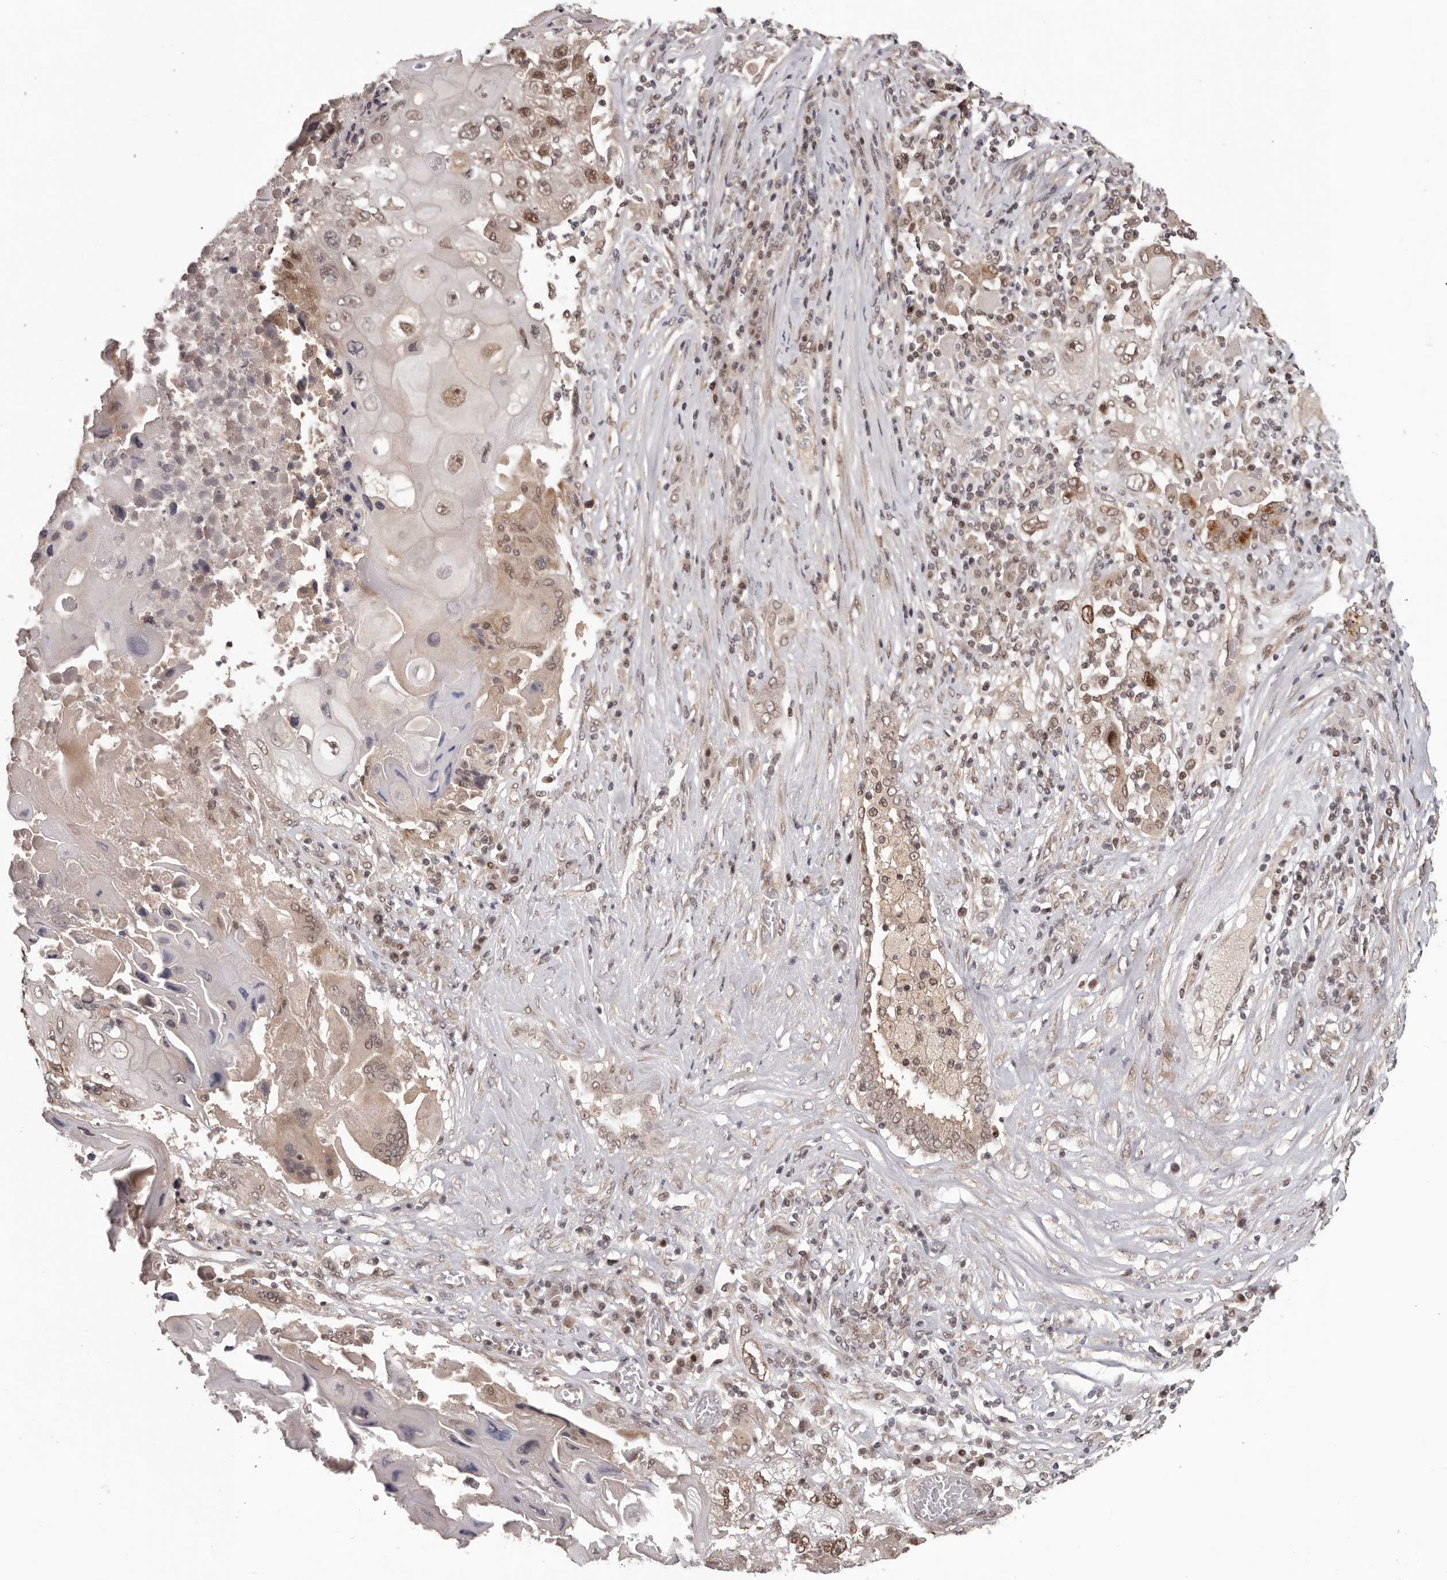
{"staining": {"intensity": "moderate", "quantity": ">75%", "location": "cytoplasmic/membranous,nuclear"}, "tissue": "lung cancer", "cell_type": "Tumor cells", "image_type": "cancer", "snomed": [{"axis": "morphology", "description": "Squamous cell carcinoma, NOS"}, {"axis": "topography", "description": "Lung"}], "caption": "Immunohistochemical staining of human lung cancer exhibits moderate cytoplasmic/membranous and nuclear protein expression in approximately >75% of tumor cells.", "gene": "TBX5", "patient": {"sex": "male", "age": 61}}